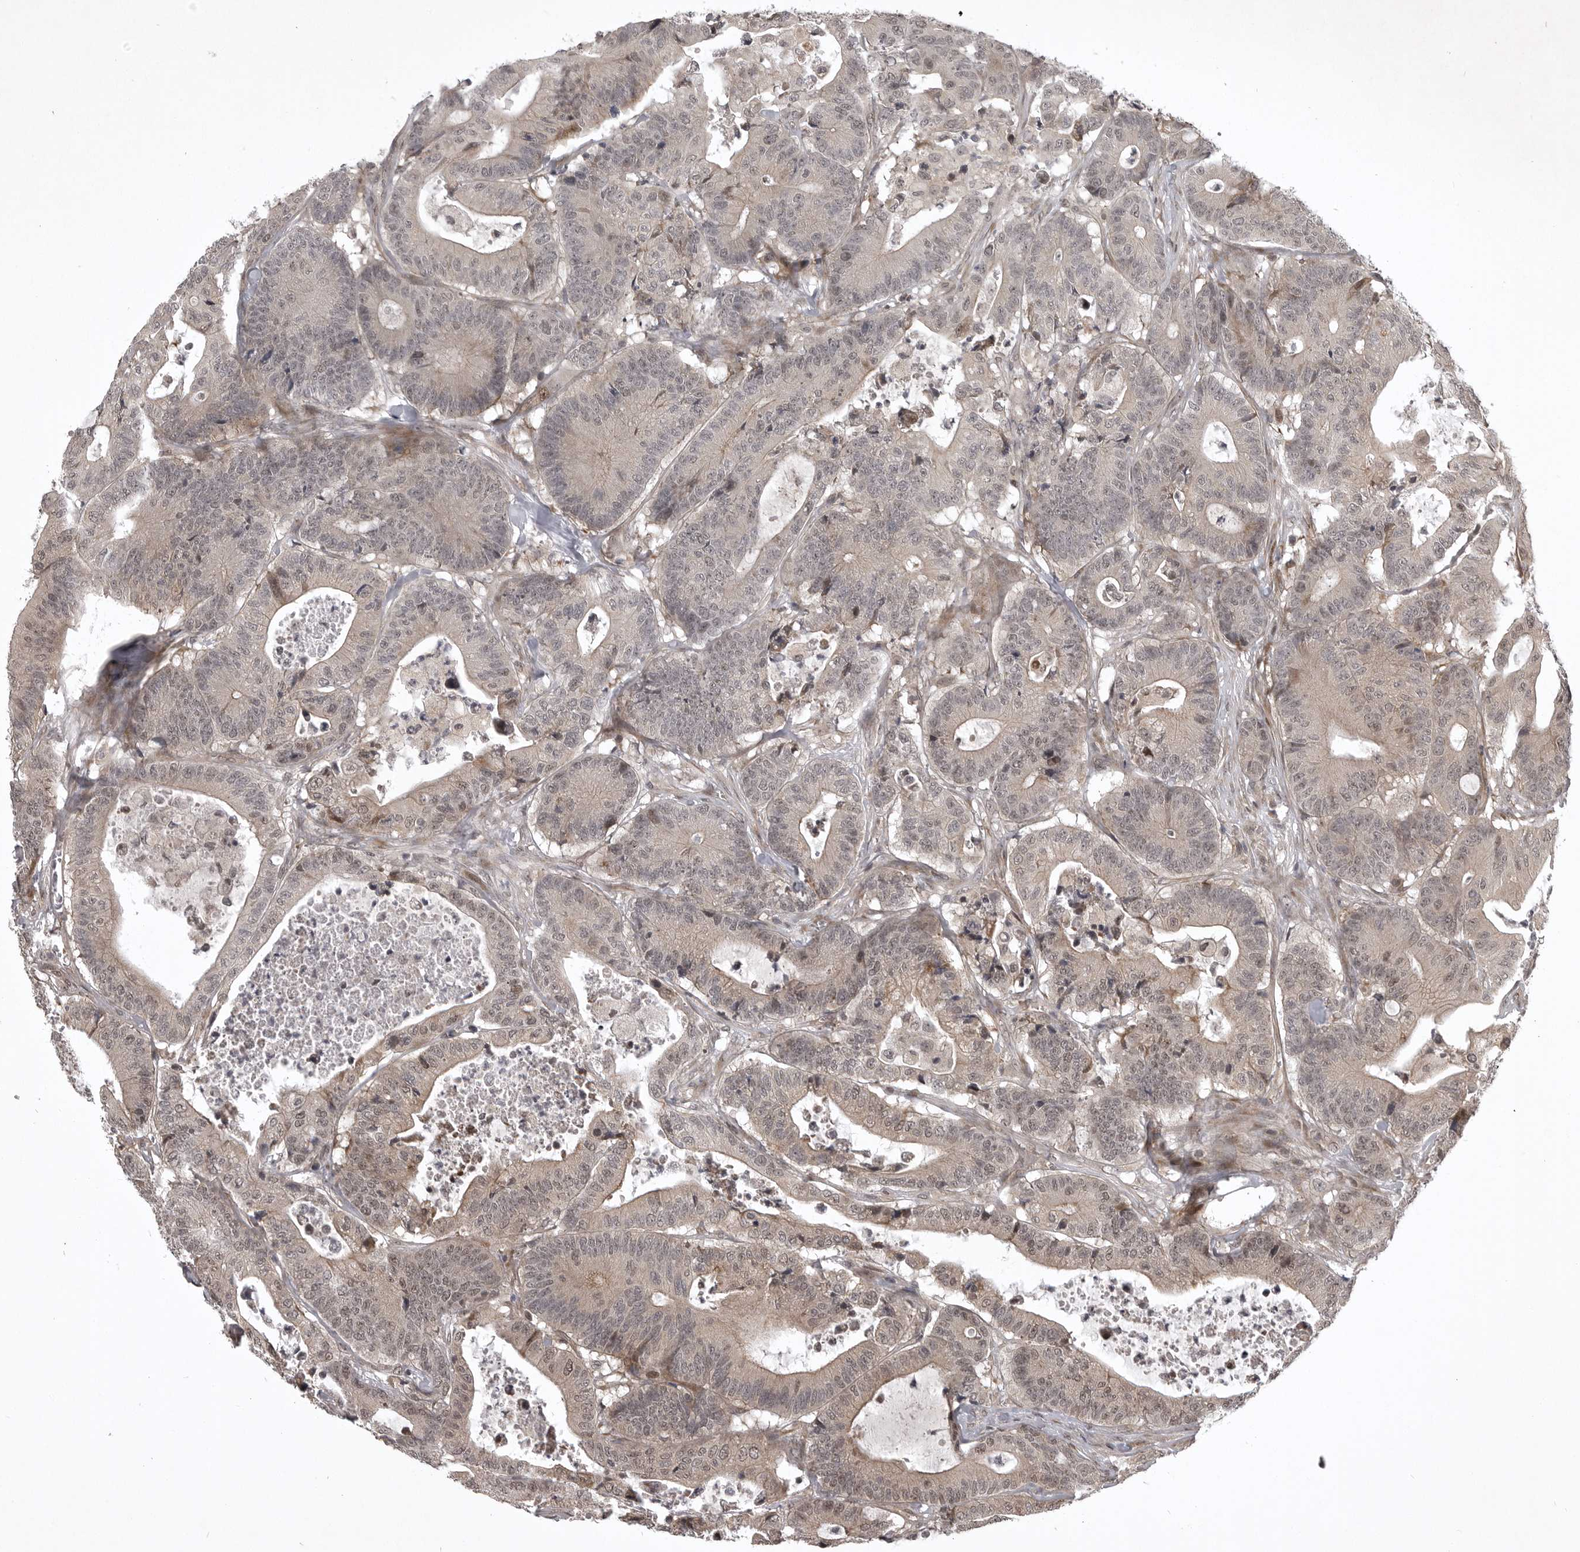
{"staining": {"intensity": "weak", "quantity": "25%-75%", "location": "cytoplasmic/membranous,nuclear"}, "tissue": "colorectal cancer", "cell_type": "Tumor cells", "image_type": "cancer", "snomed": [{"axis": "morphology", "description": "Adenocarcinoma, NOS"}, {"axis": "topography", "description": "Colon"}], "caption": "Protein expression analysis of adenocarcinoma (colorectal) shows weak cytoplasmic/membranous and nuclear positivity in about 25%-75% of tumor cells.", "gene": "SNX16", "patient": {"sex": "female", "age": 84}}